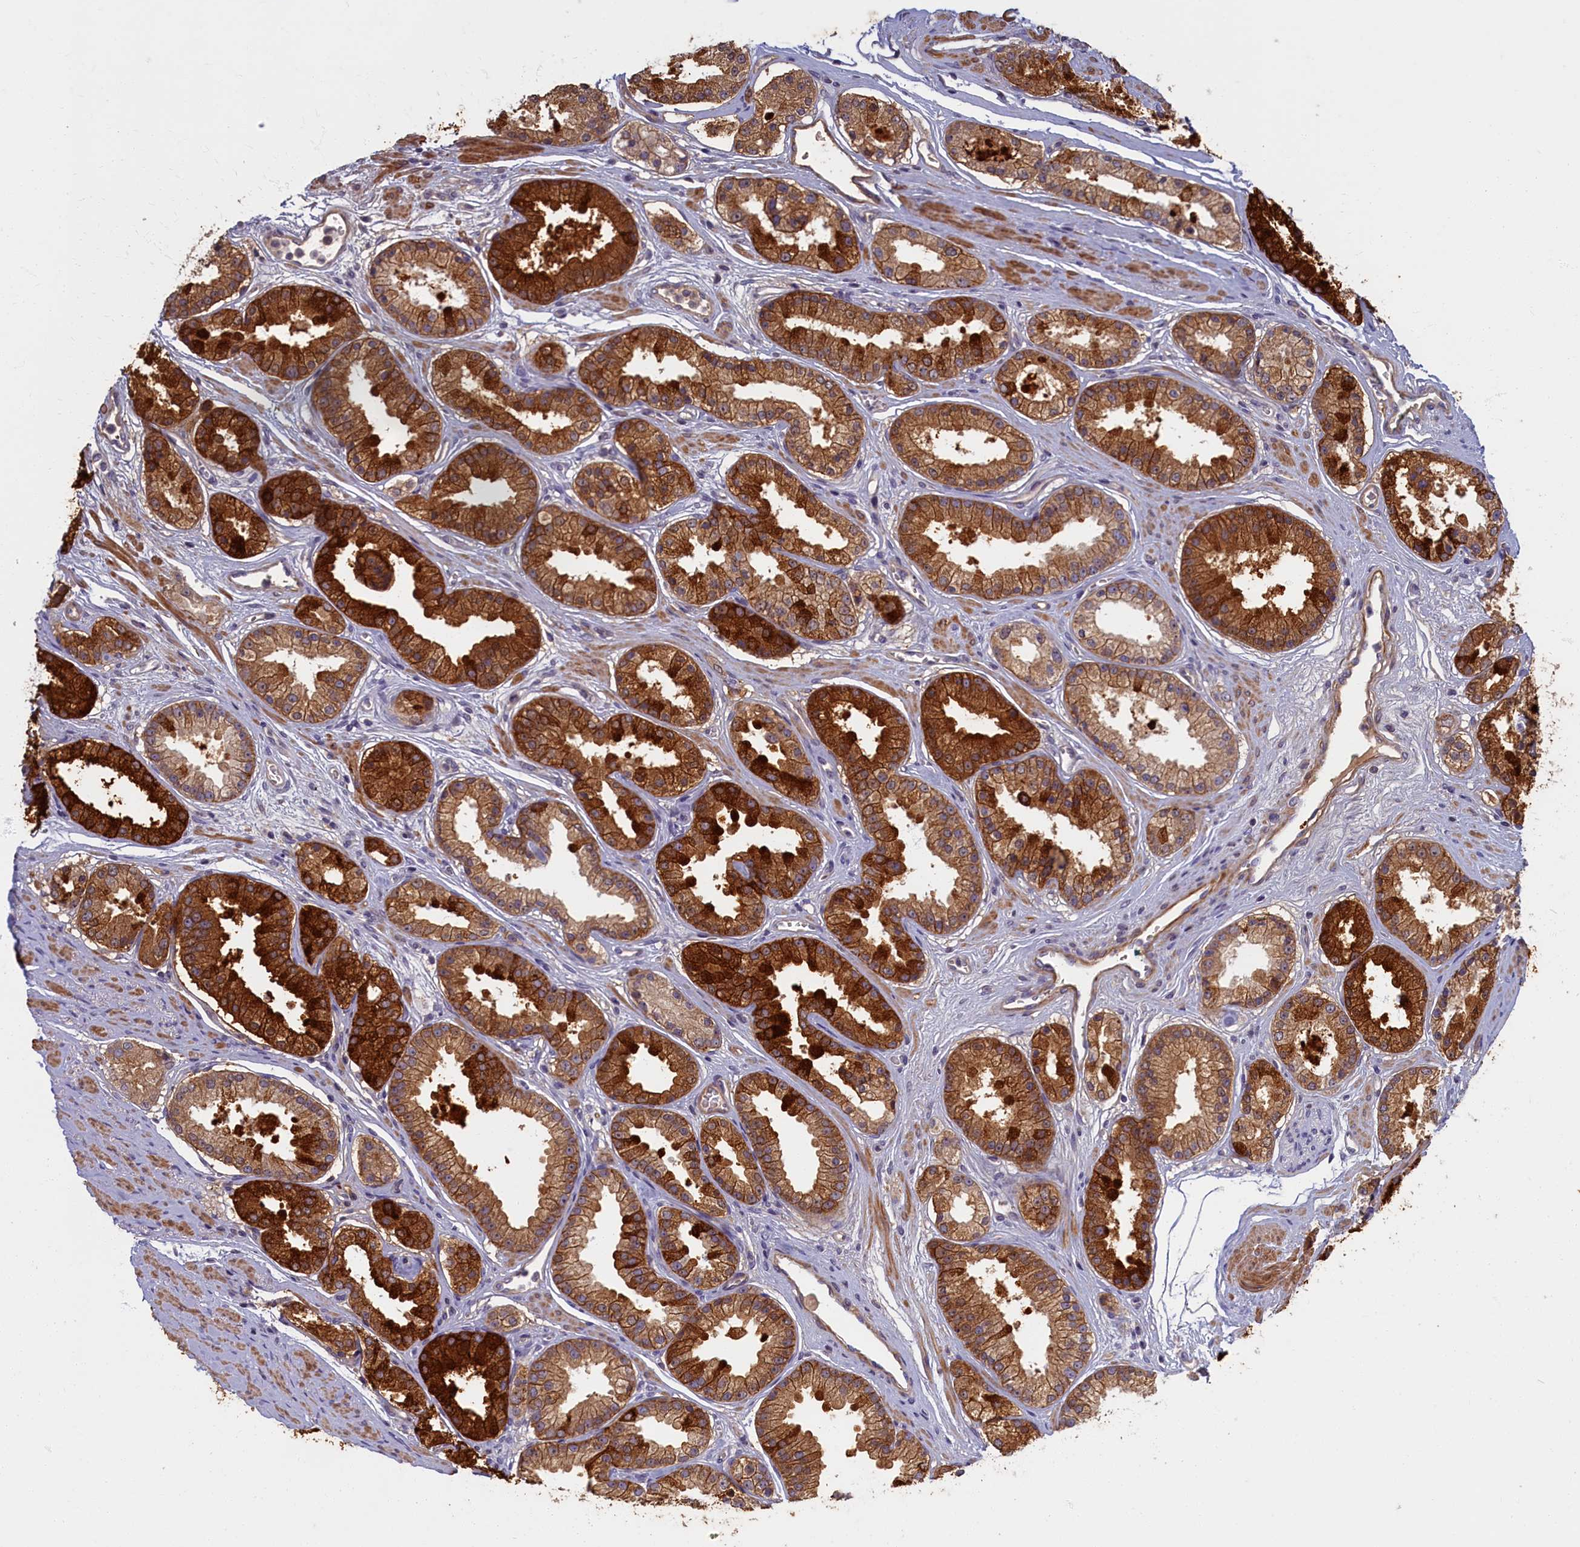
{"staining": {"intensity": "strong", "quantity": ">75%", "location": "cytoplasmic/membranous"}, "tissue": "prostate cancer", "cell_type": "Tumor cells", "image_type": "cancer", "snomed": [{"axis": "morphology", "description": "Adenocarcinoma, Low grade"}, {"axis": "topography", "description": "Prostate"}], "caption": "A brown stain labels strong cytoplasmic/membranous expression of a protein in human low-grade adenocarcinoma (prostate) tumor cells.", "gene": "TRPM4", "patient": {"sex": "male", "age": 59}}